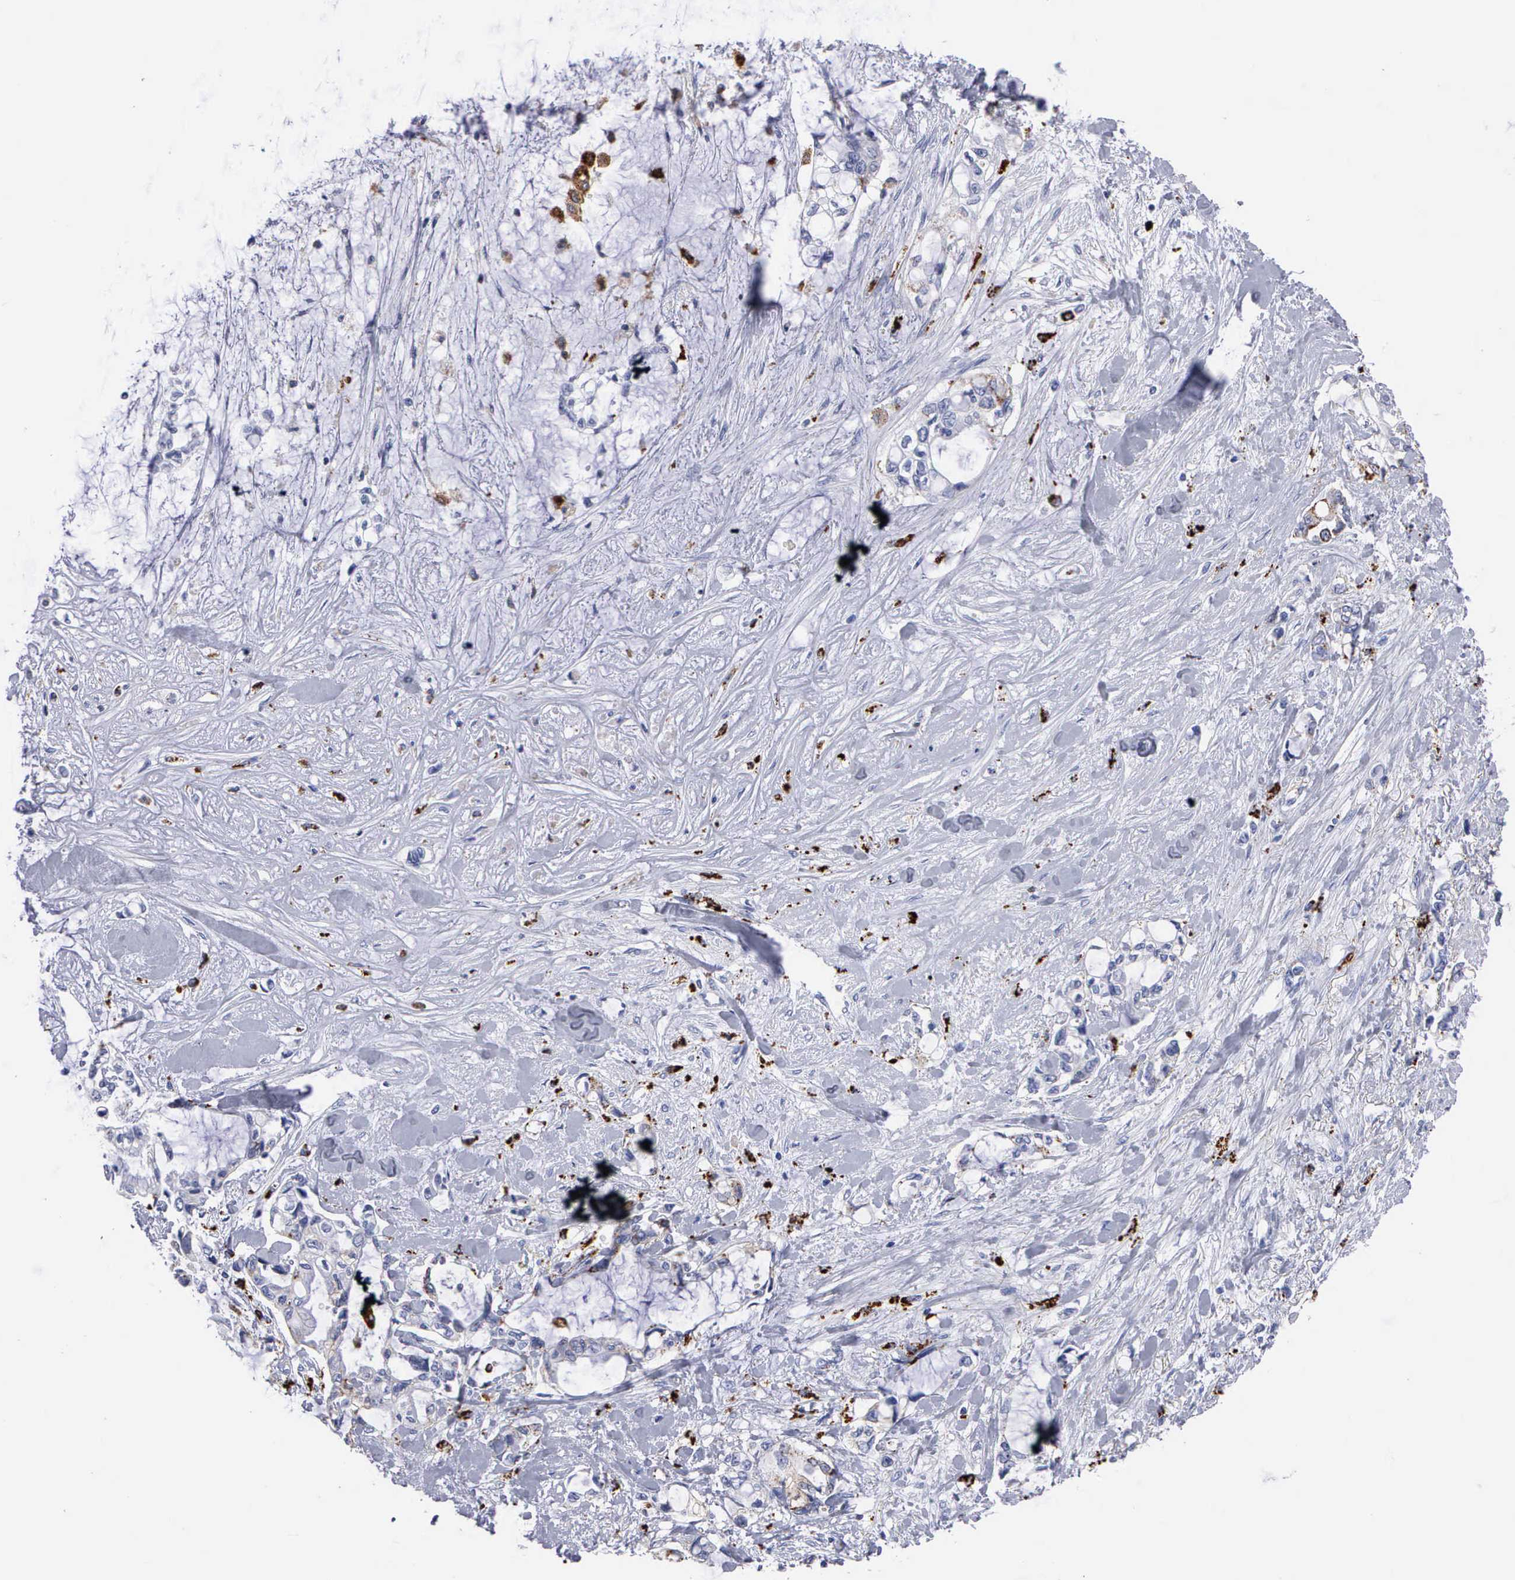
{"staining": {"intensity": "negative", "quantity": "none", "location": "none"}, "tissue": "pancreatic cancer", "cell_type": "Tumor cells", "image_type": "cancer", "snomed": [{"axis": "morphology", "description": "Adenocarcinoma, NOS"}, {"axis": "topography", "description": "Pancreas"}], "caption": "Tumor cells show no significant protein staining in pancreatic adenocarcinoma. (Stains: DAB (3,3'-diaminobenzidine) immunohistochemistry (IHC) with hematoxylin counter stain, Microscopy: brightfield microscopy at high magnification).", "gene": "CTSH", "patient": {"sex": "female", "age": 70}}